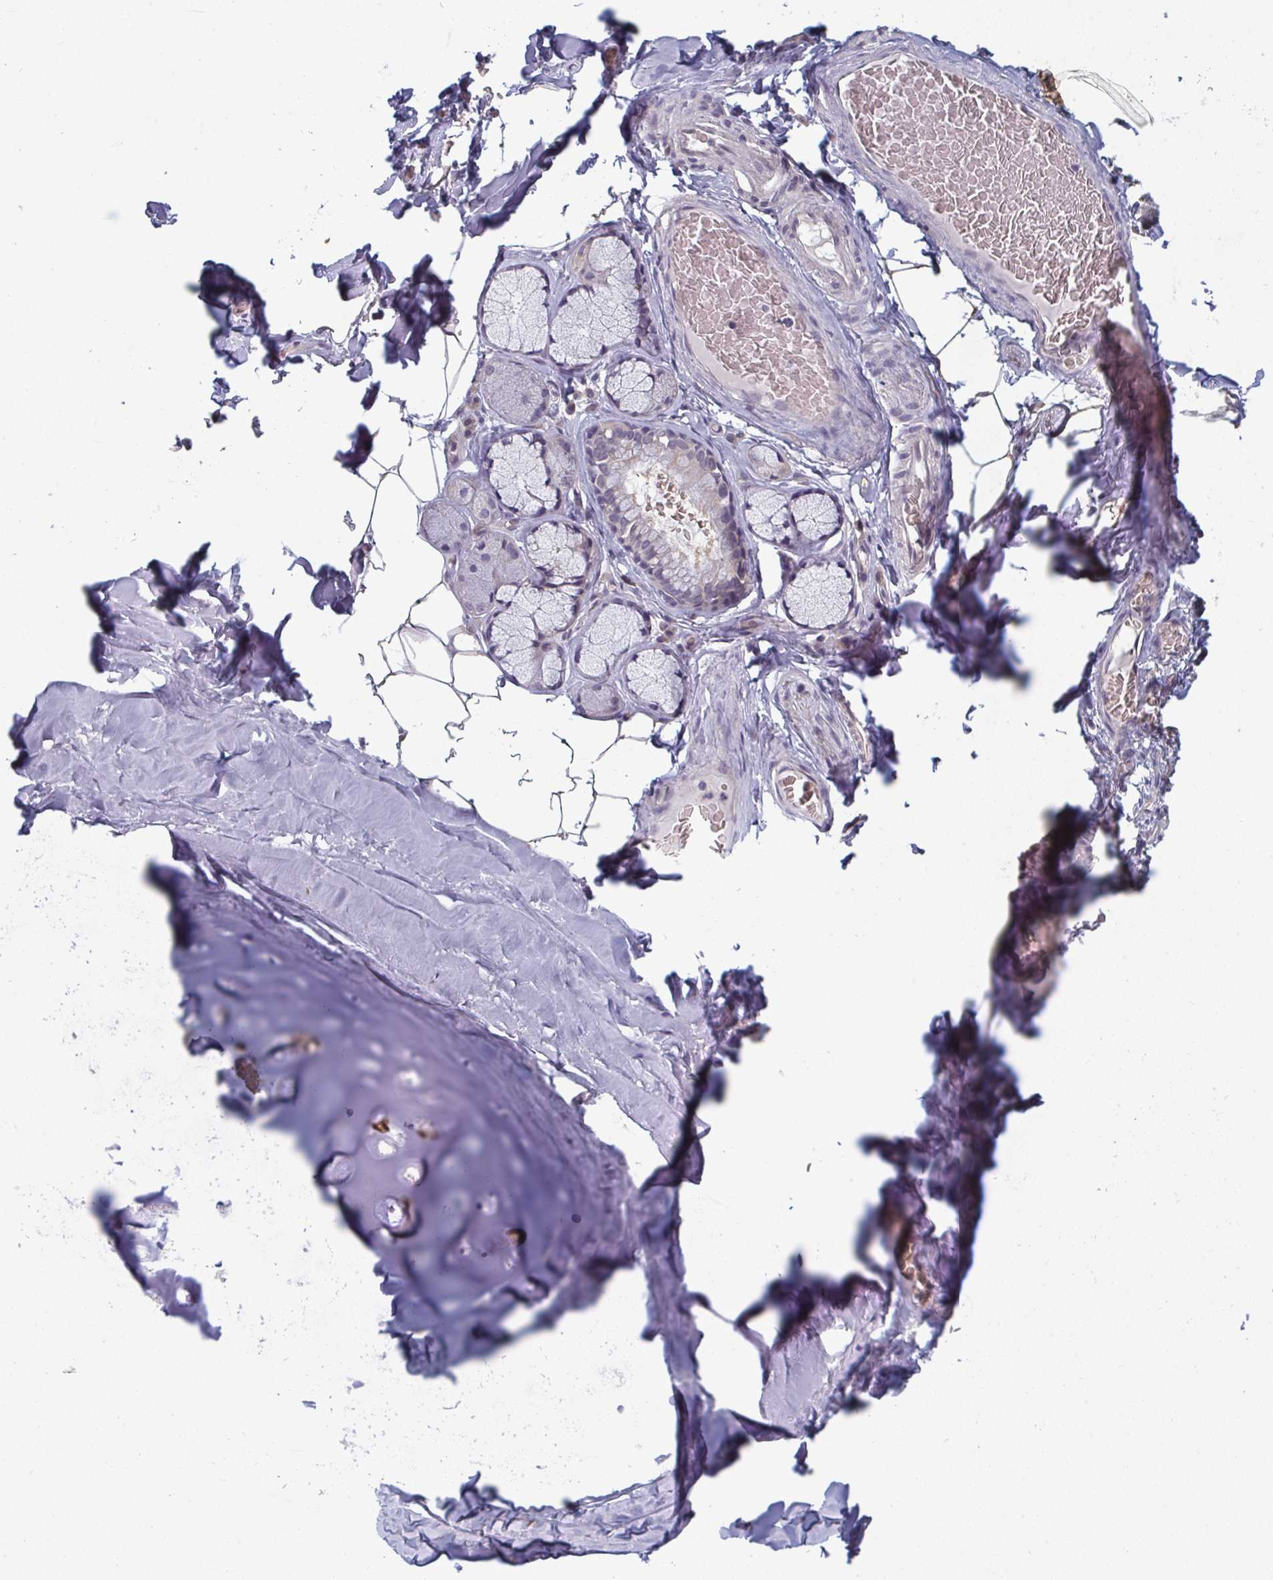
{"staining": {"intensity": "negative", "quantity": "none", "location": "none"}, "tissue": "adipose tissue", "cell_type": "Adipocytes", "image_type": "normal", "snomed": [{"axis": "morphology", "description": "Normal tissue, NOS"}, {"axis": "topography", "description": "Cartilage tissue"}, {"axis": "topography", "description": "Bronchus"}, {"axis": "topography", "description": "Peripheral nerve tissue"}], "caption": "An IHC photomicrograph of normal adipose tissue is shown. There is no staining in adipocytes of adipose tissue.", "gene": "LIX1", "patient": {"sex": "male", "age": 67}}